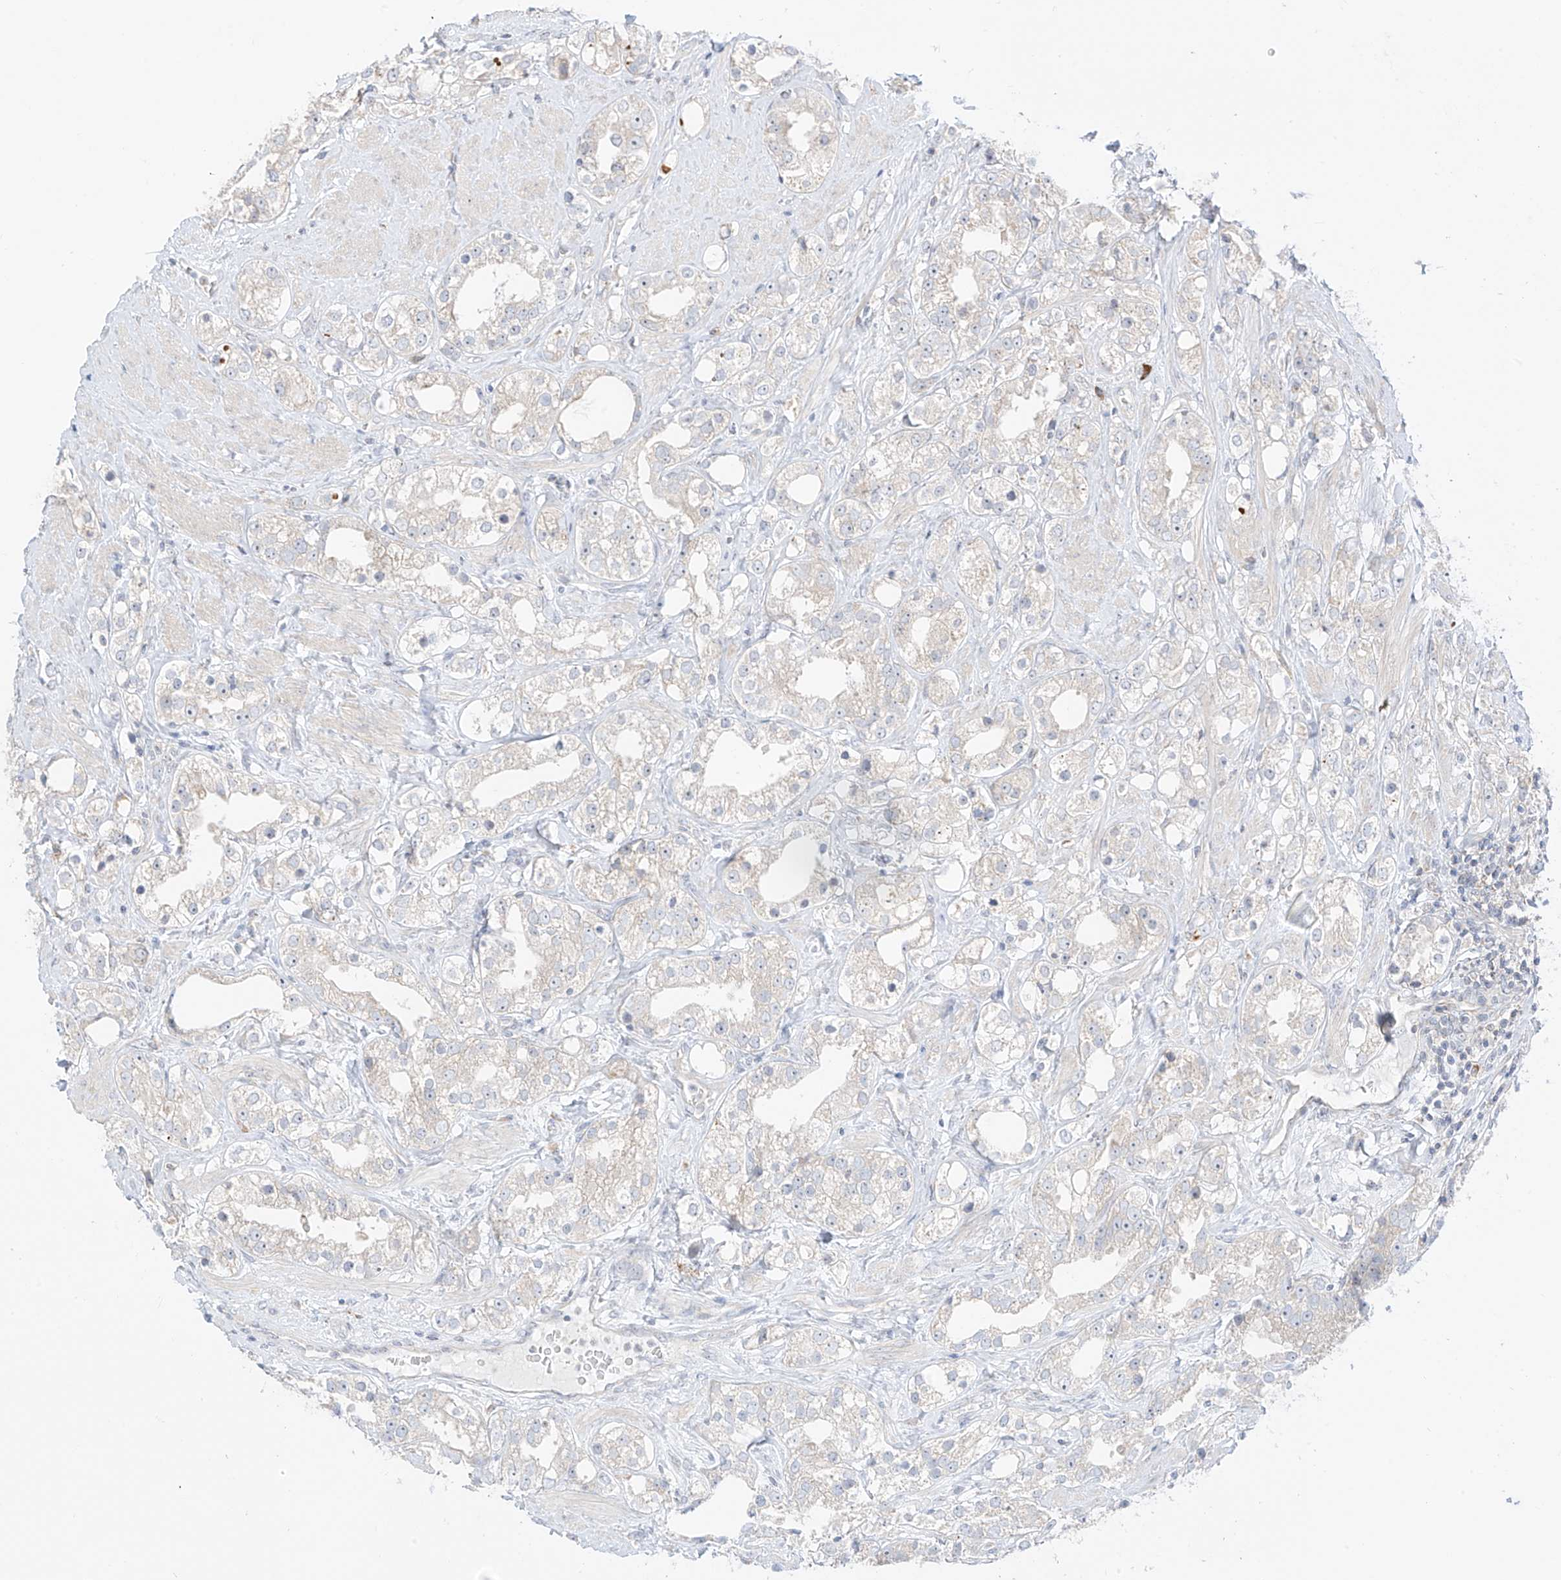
{"staining": {"intensity": "negative", "quantity": "none", "location": "none"}, "tissue": "prostate cancer", "cell_type": "Tumor cells", "image_type": "cancer", "snomed": [{"axis": "morphology", "description": "Adenocarcinoma, NOS"}, {"axis": "topography", "description": "Prostate"}], "caption": "Prostate cancer stained for a protein using immunohistochemistry (IHC) displays no staining tumor cells.", "gene": "SYTL3", "patient": {"sex": "male", "age": 79}}